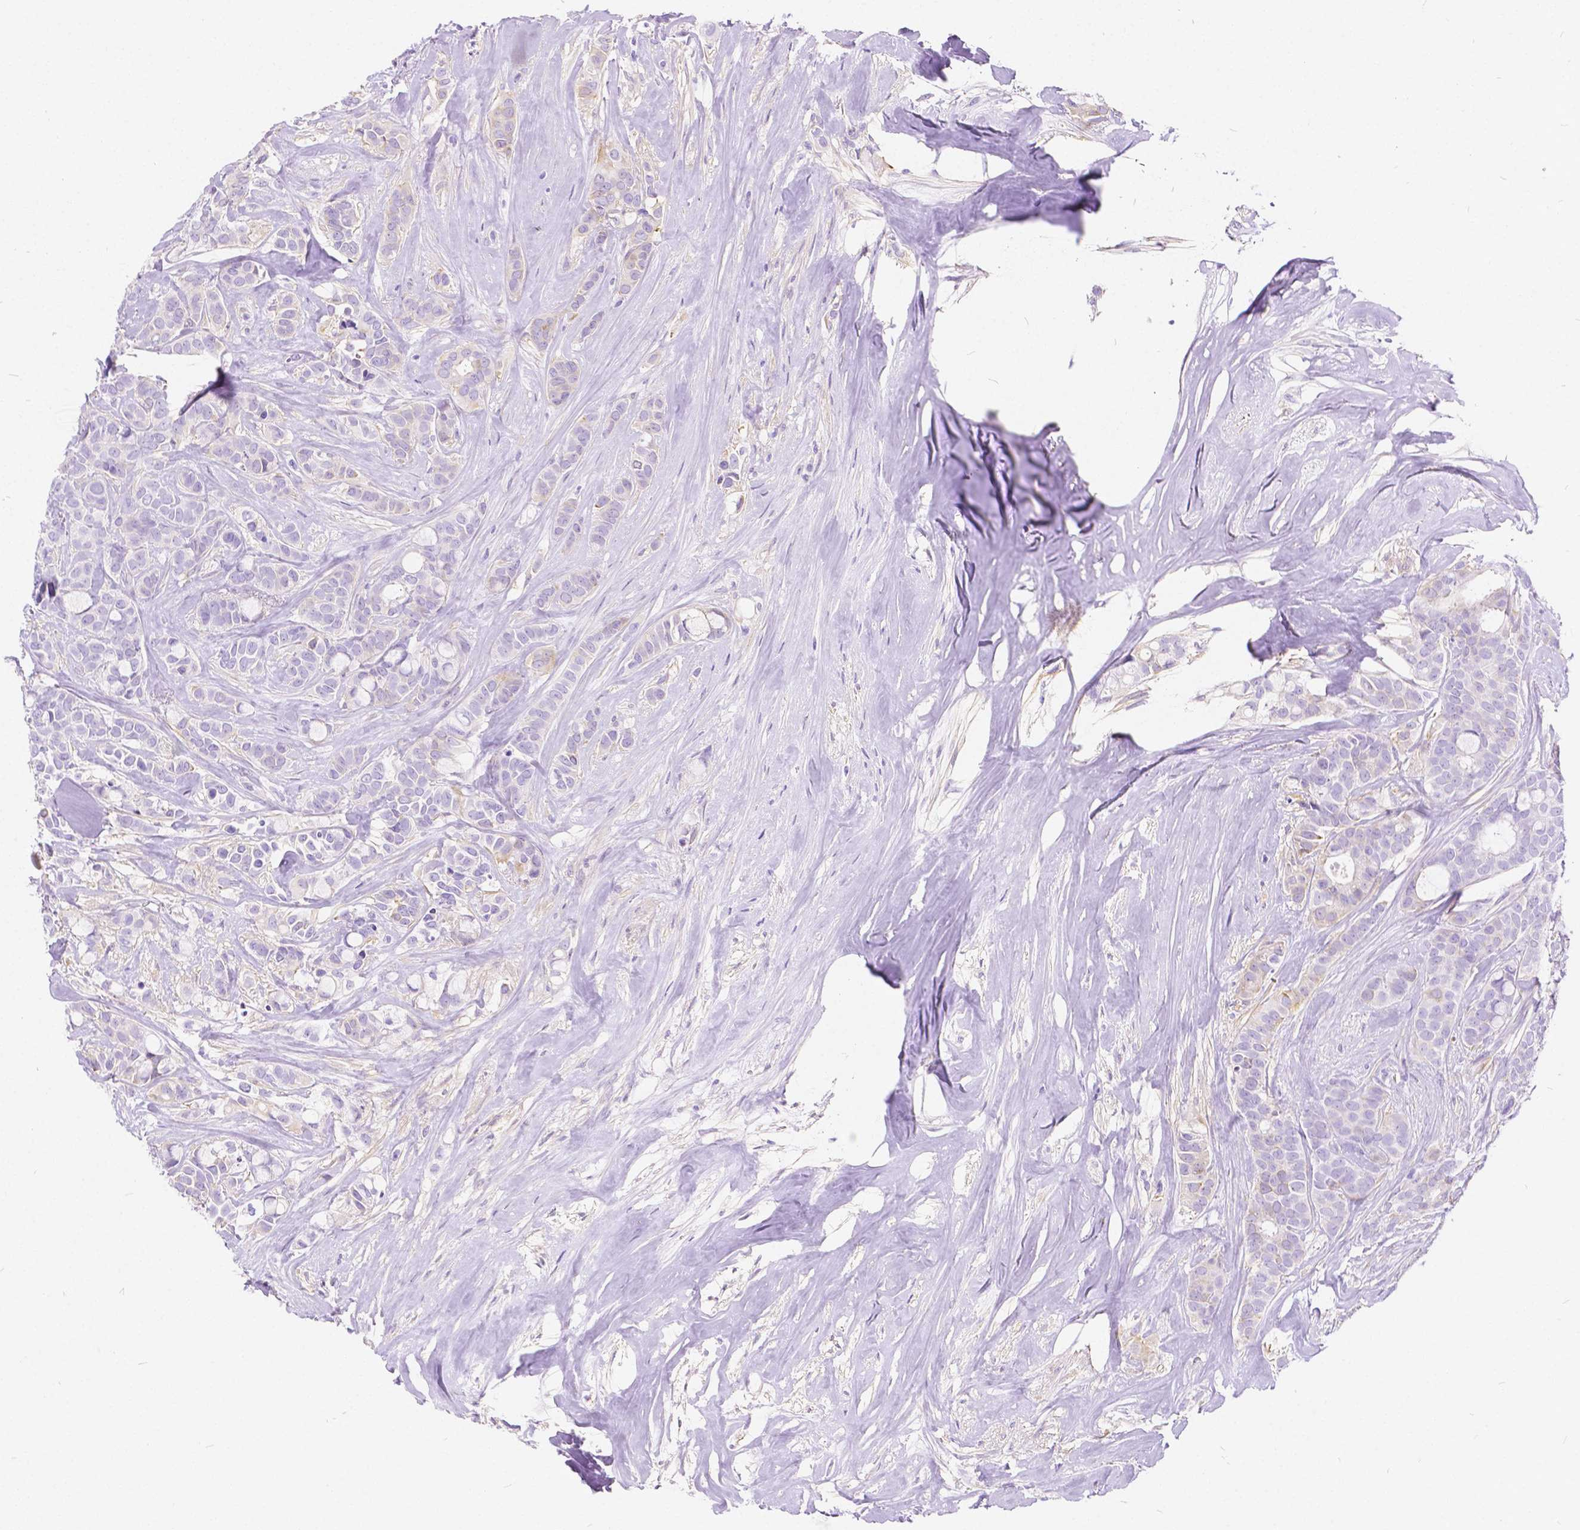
{"staining": {"intensity": "weak", "quantity": "<25%", "location": "cytoplasmic/membranous"}, "tissue": "breast cancer", "cell_type": "Tumor cells", "image_type": "cancer", "snomed": [{"axis": "morphology", "description": "Duct carcinoma"}, {"axis": "topography", "description": "Breast"}], "caption": "A photomicrograph of human breast invasive ductal carcinoma is negative for staining in tumor cells.", "gene": "CHRM1", "patient": {"sex": "female", "age": 84}}